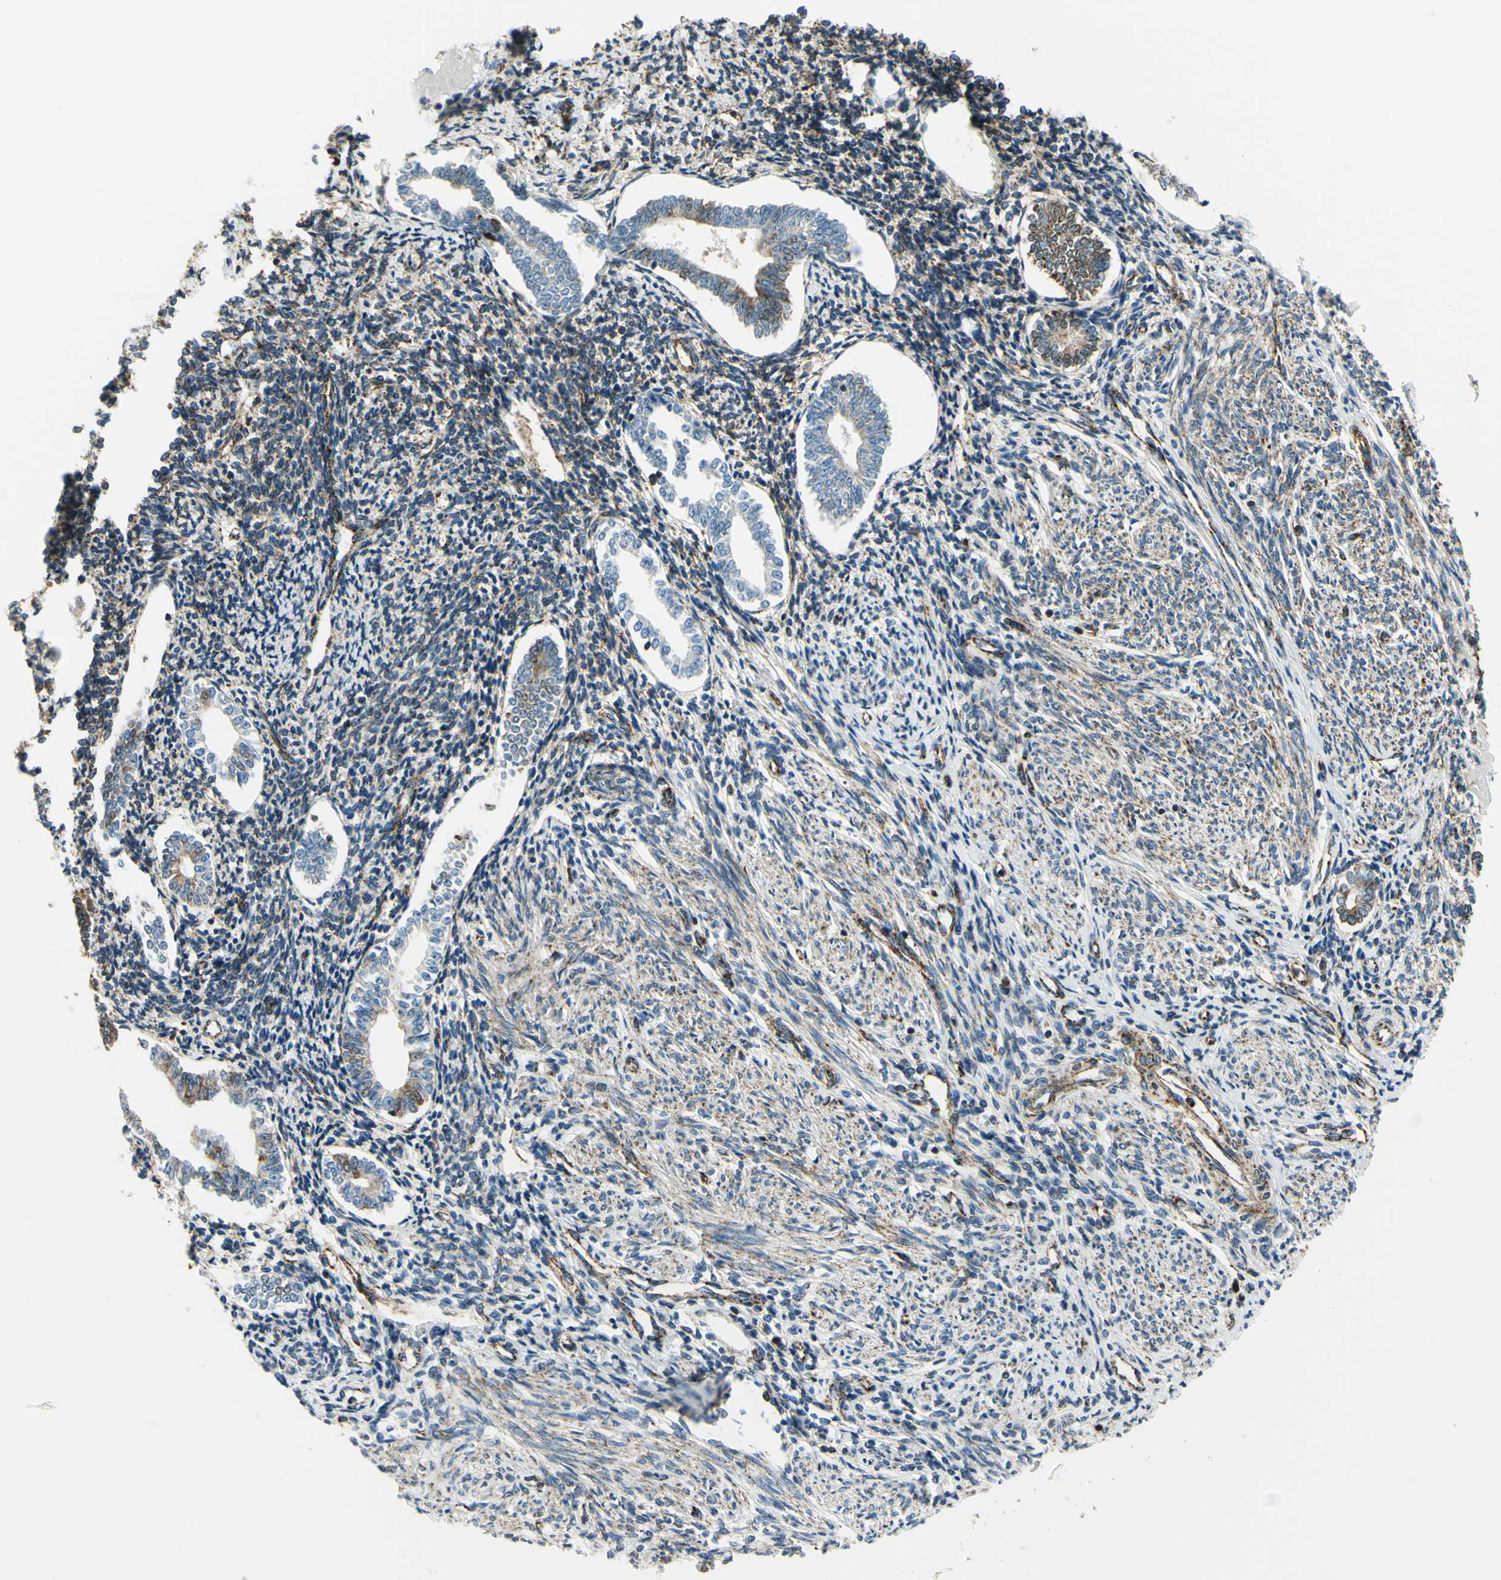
{"staining": {"intensity": "strong", "quantity": "25%-75%", "location": "cytoplasmic/membranous"}, "tissue": "endometrium", "cell_type": "Cells in endometrial stroma", "image_type": "normal", "snomed": [{"axis": "morphology", "description": "Normal tissue, NOS"}, {"axis": "topography", "description": "Endometrium"}], "caption": "An image of human endometrium stained for a protein shows strong cytoplasmic/membranous brown staining in cells in endometrial stroma. The staining was performed using DAB to visualize the protein expression in brown, while the nuclei were stained in blue with hematoxylin (Magnification: 20x).", "gene": "MAVS", "patient": {"sex": "female", "age": 71}}